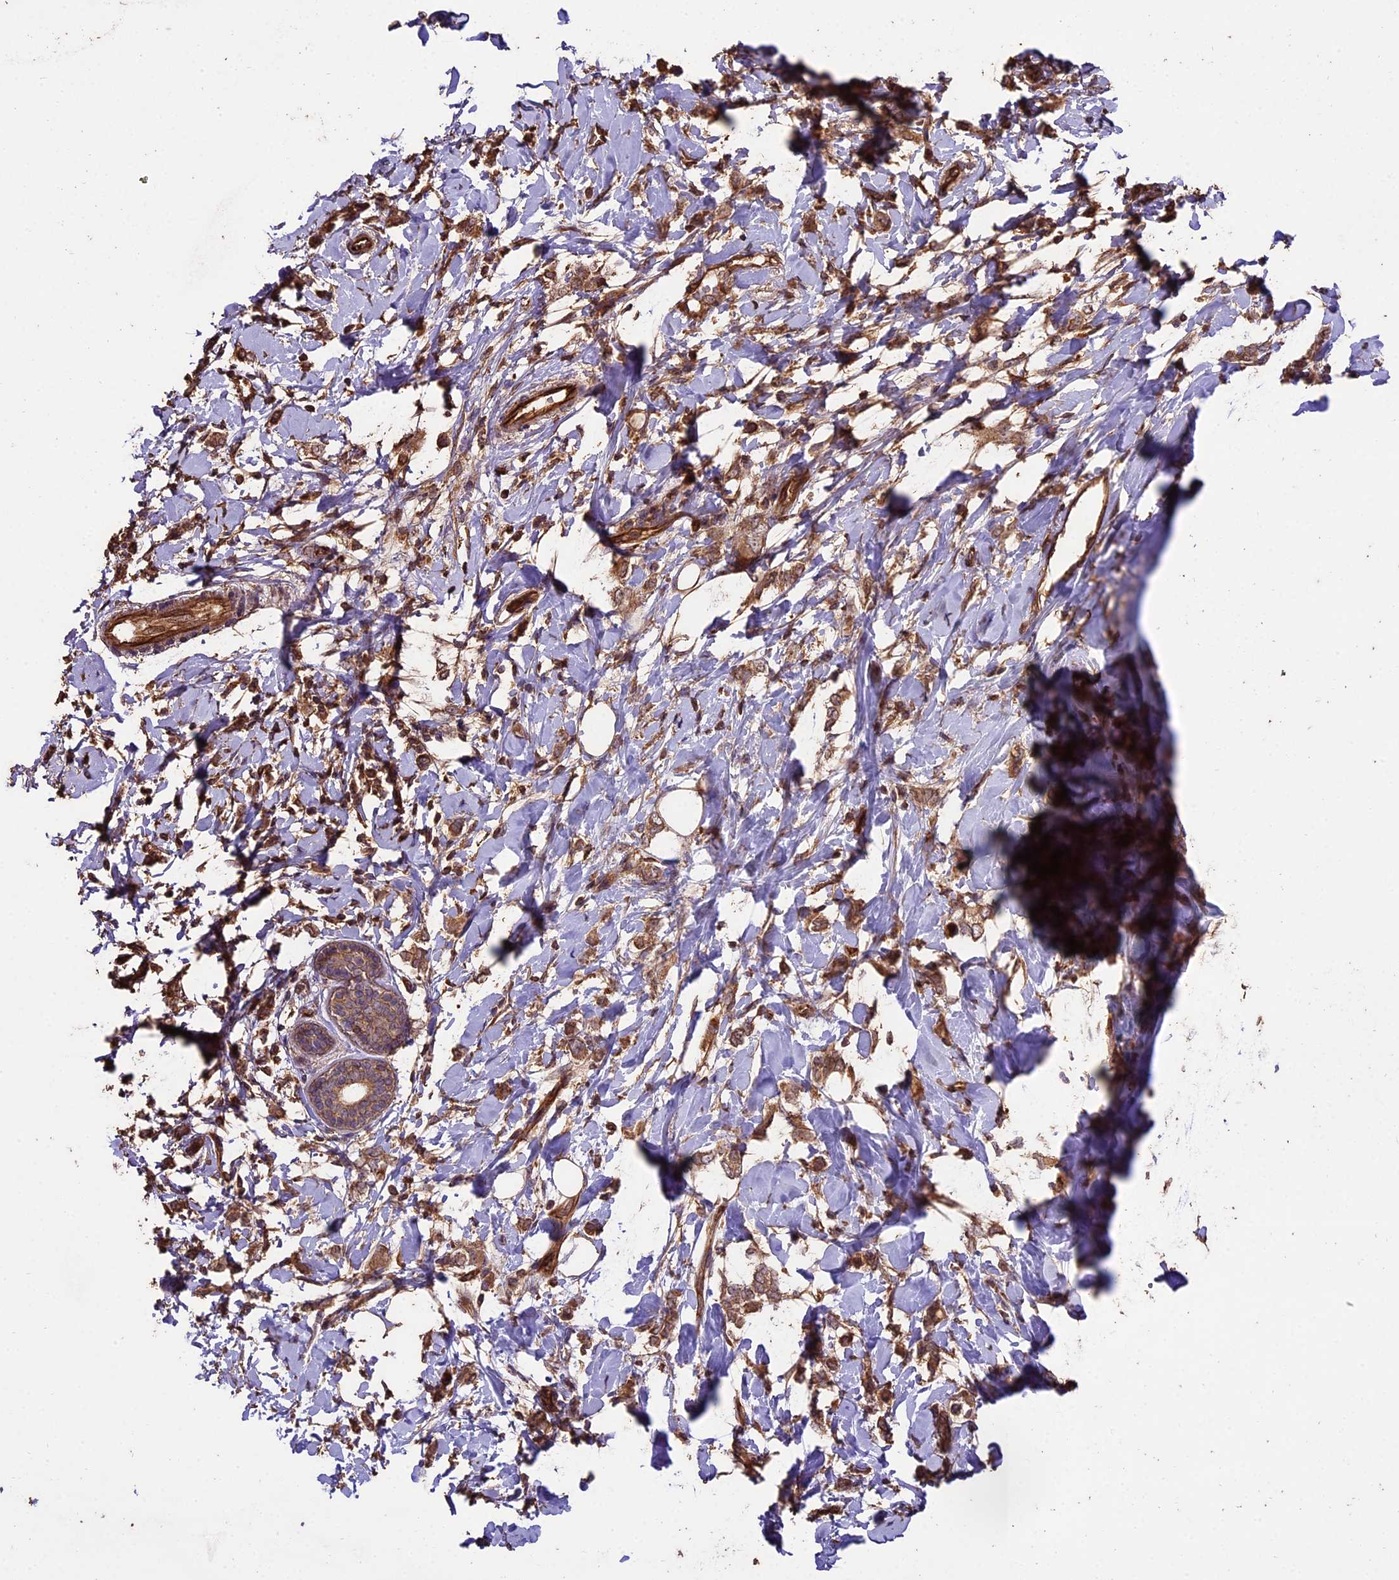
{"staining": {"intensity": "moderate", "quantity": ">75%", "location": "cytoplasmic/membranous"}, "tissue": "breast cancer", "cell_type": "Tumor cells", "image_type": "cancer", "snomed": [{"axis": "morphology", "description": "Normal tissue, NOS"}, {"axis": "morphology", "description": "Lobular carcinoma"}, {"axis": "topography", "description": "Breast"}], "caption": "Breast cancer (lobular carcinoma) stained with a brown dye exhibits moderate cytoplasmic/membranous positive expression in about >75% of tumor cells.", "gene": "TTLL10", "patient": {"sex": "female", "age": 47}}